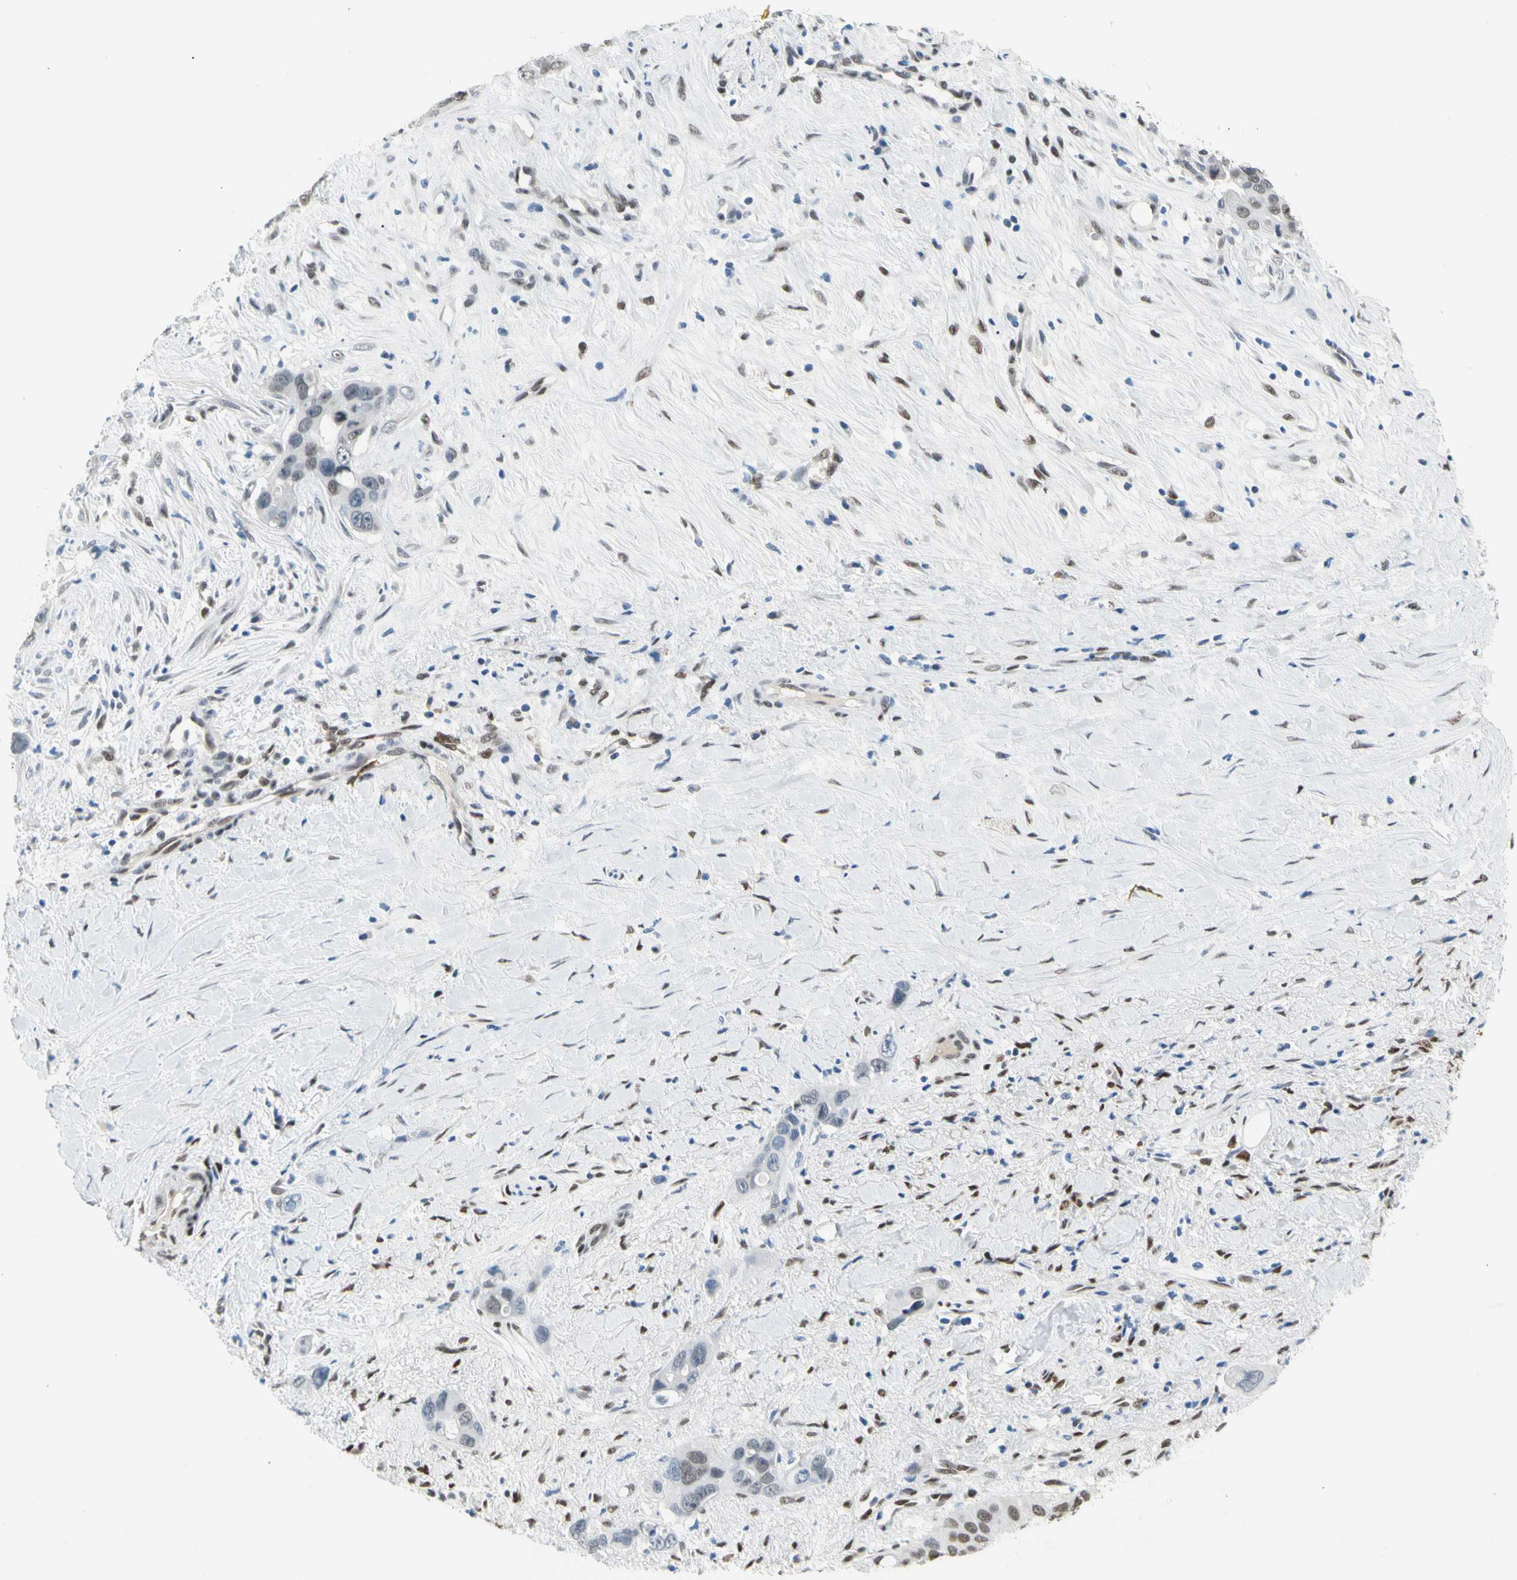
{"staining": {"intensity": "weak", "quantity": "<25%", "location": "nuclear"}, "tissue": "liver cancer", "cell_type": "Tumor cells", "image_type": "cancer", "snomed": [{"axis": "morphology", "description": "Cholangiocarcinoma"}, {"axis": "topography", "description": "Liver"}], "caption": "An immunohistochemistry micrograph of liver cancer is shown. There is no staining in tumor cells of liver cancer.", "gene": "NFIA", "patient": {"sex": "female", "age": 65}}